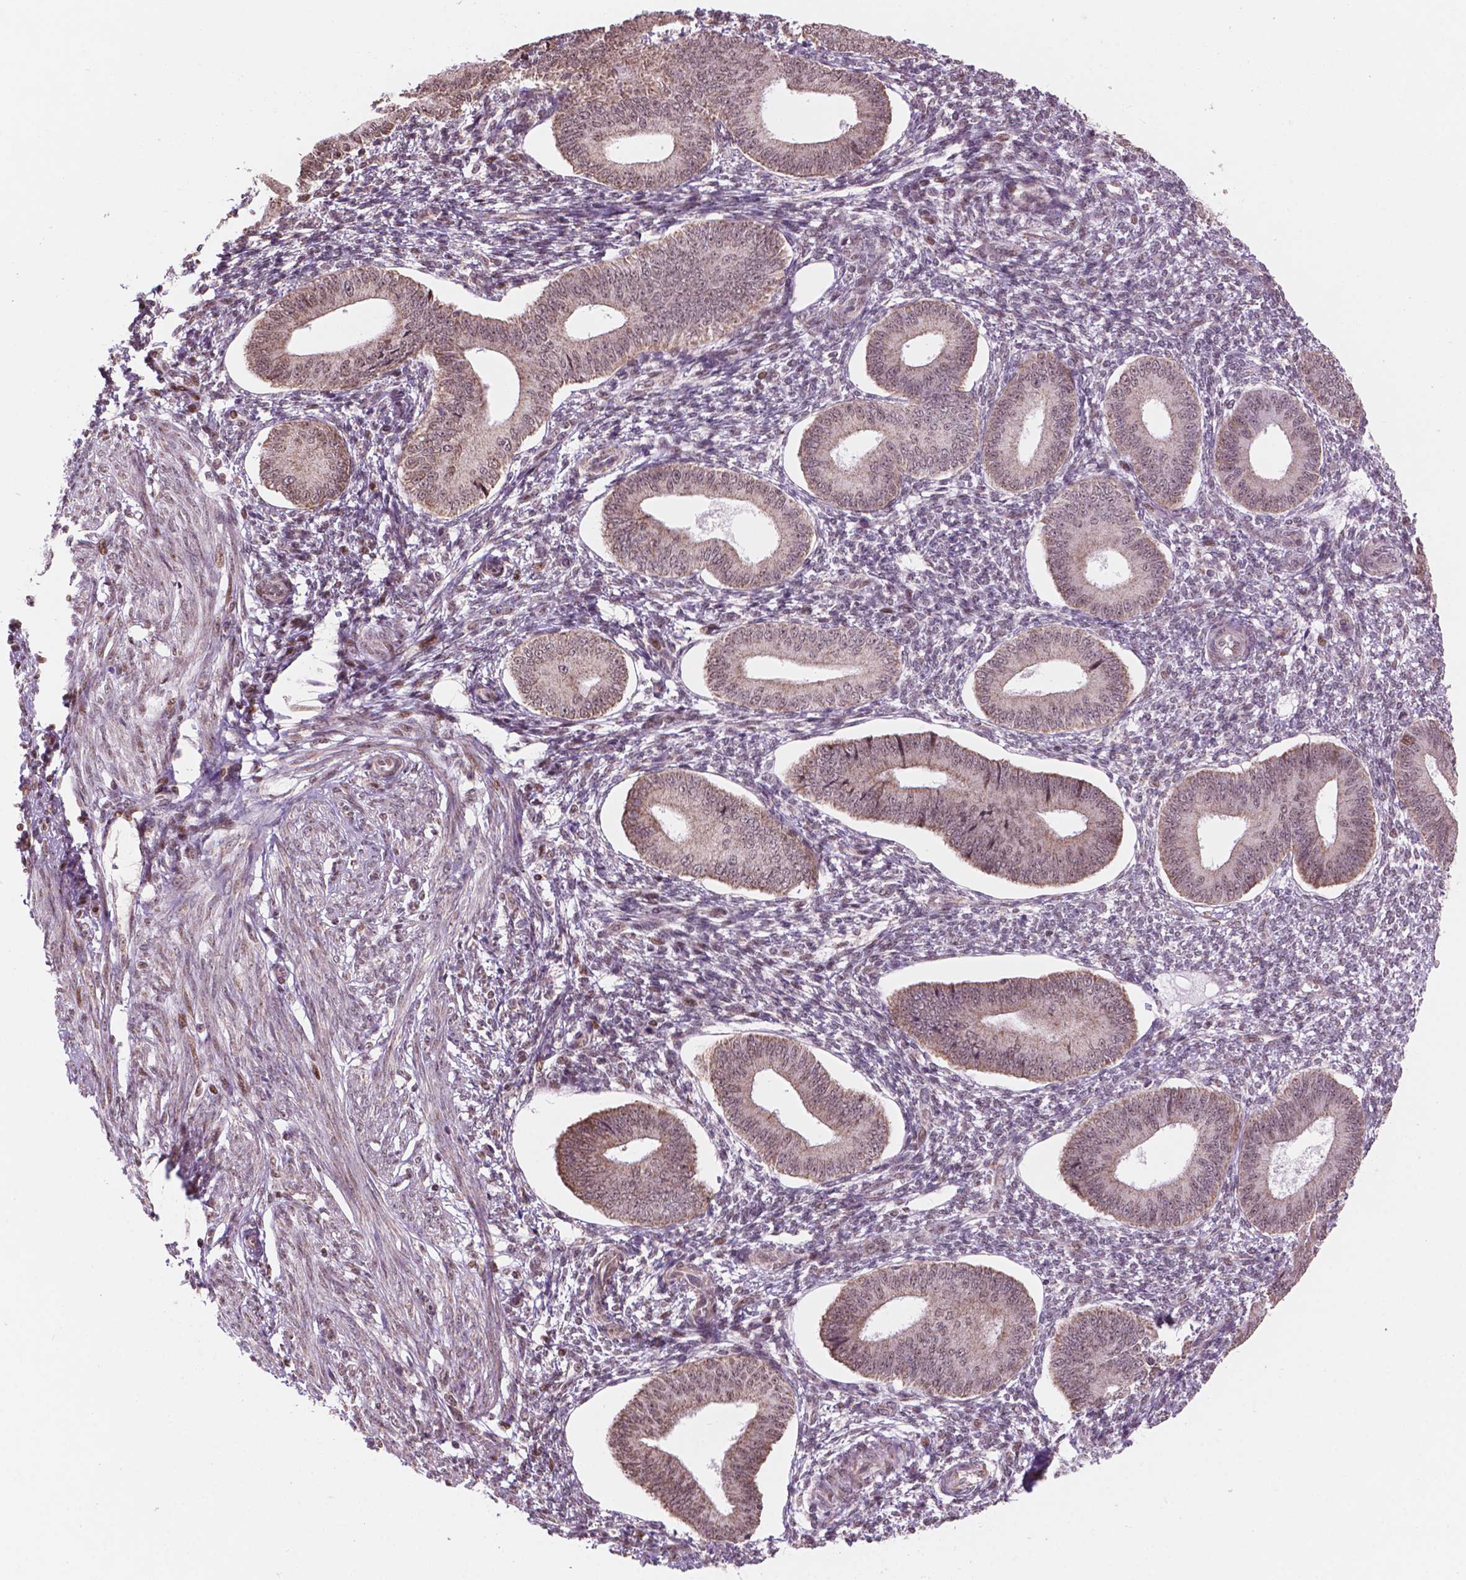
{"staining": {"intensity": "moderate", "quantity": "25%-75%", "location": "cytoplasmic/membranous,nuclear"}, "tissue": "endometrium", "cell_type": "Cells in endometrial stroma", "image_type": "normal", "snomed": [{"axis": "morphology", "description": "Normal tissue, NOS"}, {"axis": "topography", "description": "Endometrium"}], "caption": "Immunohistochemistry (DAB) staining of normal endometrium shows moderate cytoplasmic/membranous,nuclear protein staining in approximately 25%-75% of cells in endometrial stroma. (DAB (3,3'-diaminobenzidine) = brown stain, brightfield microscopy at high magnification).", "gene": "NDUFA10", "patient": {"sex": "female", "age": 42}}